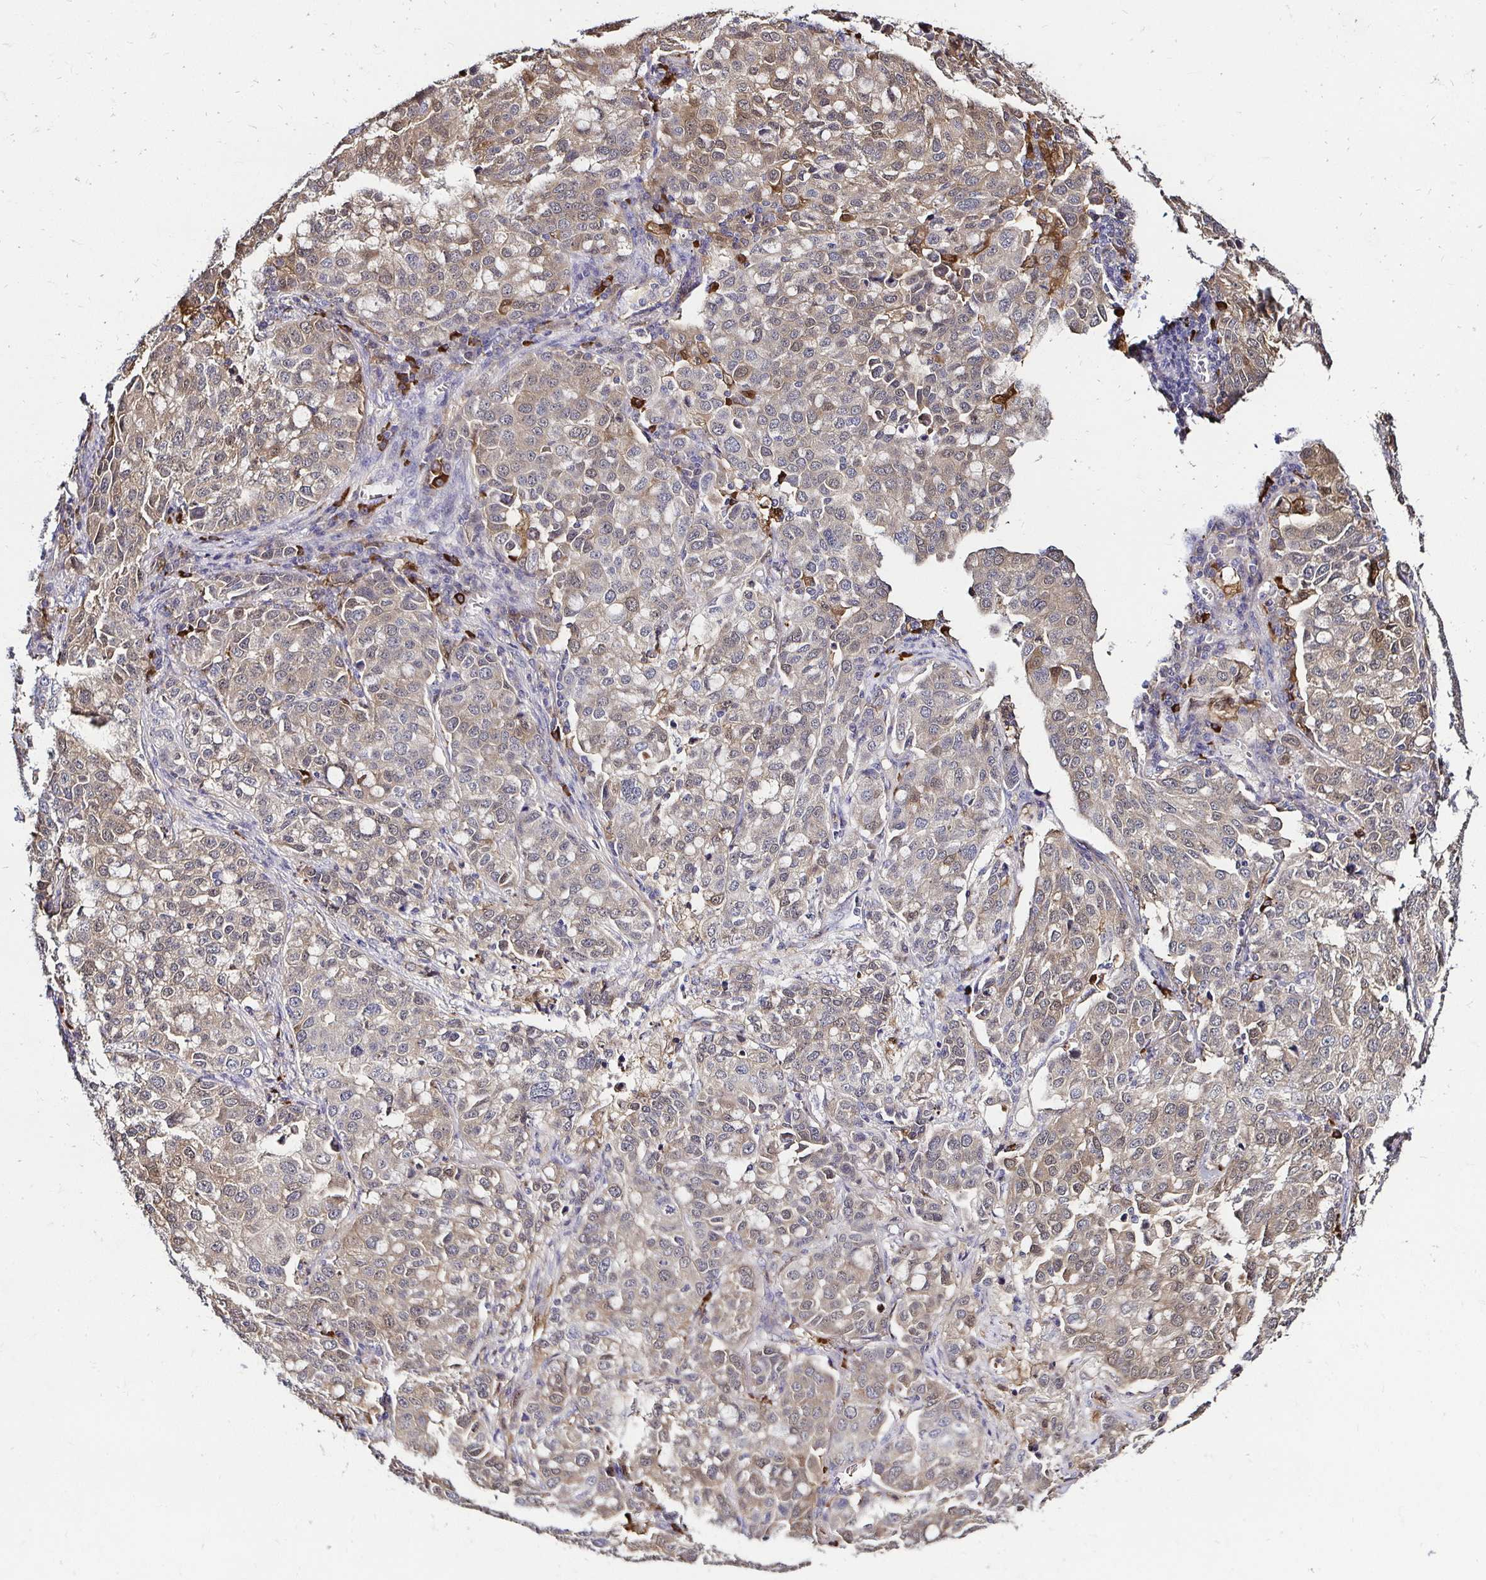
{"staining": {"intensity": "weak", "quantity": "25%-75%", "location": "cytoplasmic/membranous"}, "tissue": "lung cancer", "cell_type": "Tumor cells", "image_type": "cancer", "snomed": [{"axis": "morphology", "description": "Adenocarcinoma, NOS"}, {"axis": "morphology", "description": "Adenocarcinoma, metastatic, NOS"}, {"axis": "topography", "description": "Lymph node"}, {"axis": "topography", "description": "Lung"}], "caption": "A high-resolution image shows immunohistochemistry (IHC) staining of lung cancer (metastatic adenocarcinoma), which displays weak cytoplasmic/membranous positivity in approximately 25%-75% of tumor cells. (Stains: DAB in brown, nuclei in blue, Microscopy: brightfield microscopy at high magnification).", "gene": "TXN", "patient": {"sex": "female", "age": 65}}